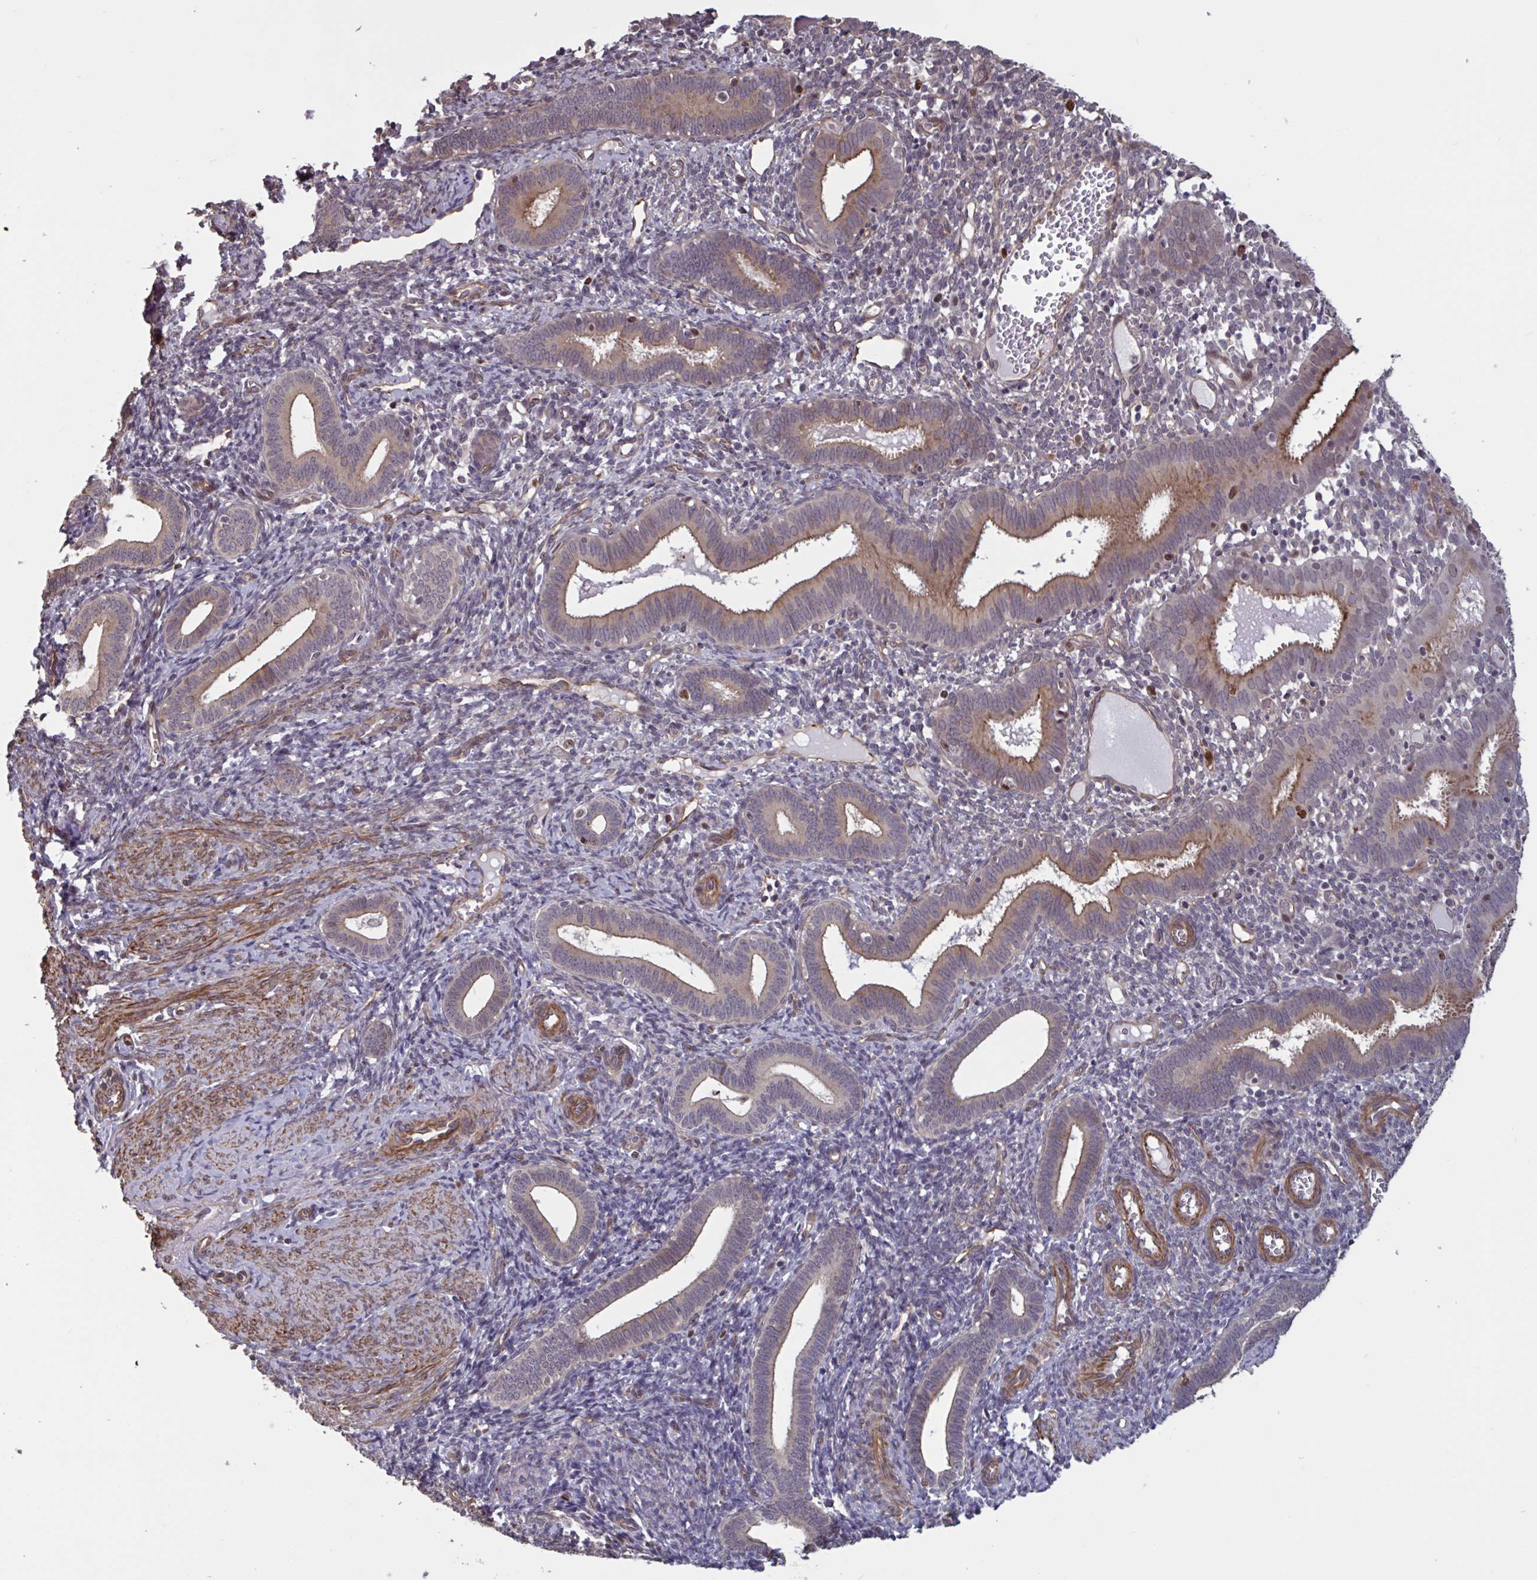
{"staining": {"intensity": "negative", "quantity": "none", "location": "none"}, "tissue": "endometrium", "cell_type": "Cells in endometrial stroma", "image_type": "normal", "snomed": [{"axis": "morphology", "description": "Normal tissue, NOS"}, {"axis": "topography", "description": "Endometrium"}], "caption": "Immunohistochemistry image of benign human endometrium stained for a protein (brown), which exhibits no staining in cells in endometrial stroma. (Stains: DAB (3,3'-diaminobenzidine) immunohistochemistry (IHC) with hematoxylin counter stain, Microscopy: brightfield microscopy at high magnification).", "gene": "IPO5", "patient": {"sex": "female", "age": 41}}